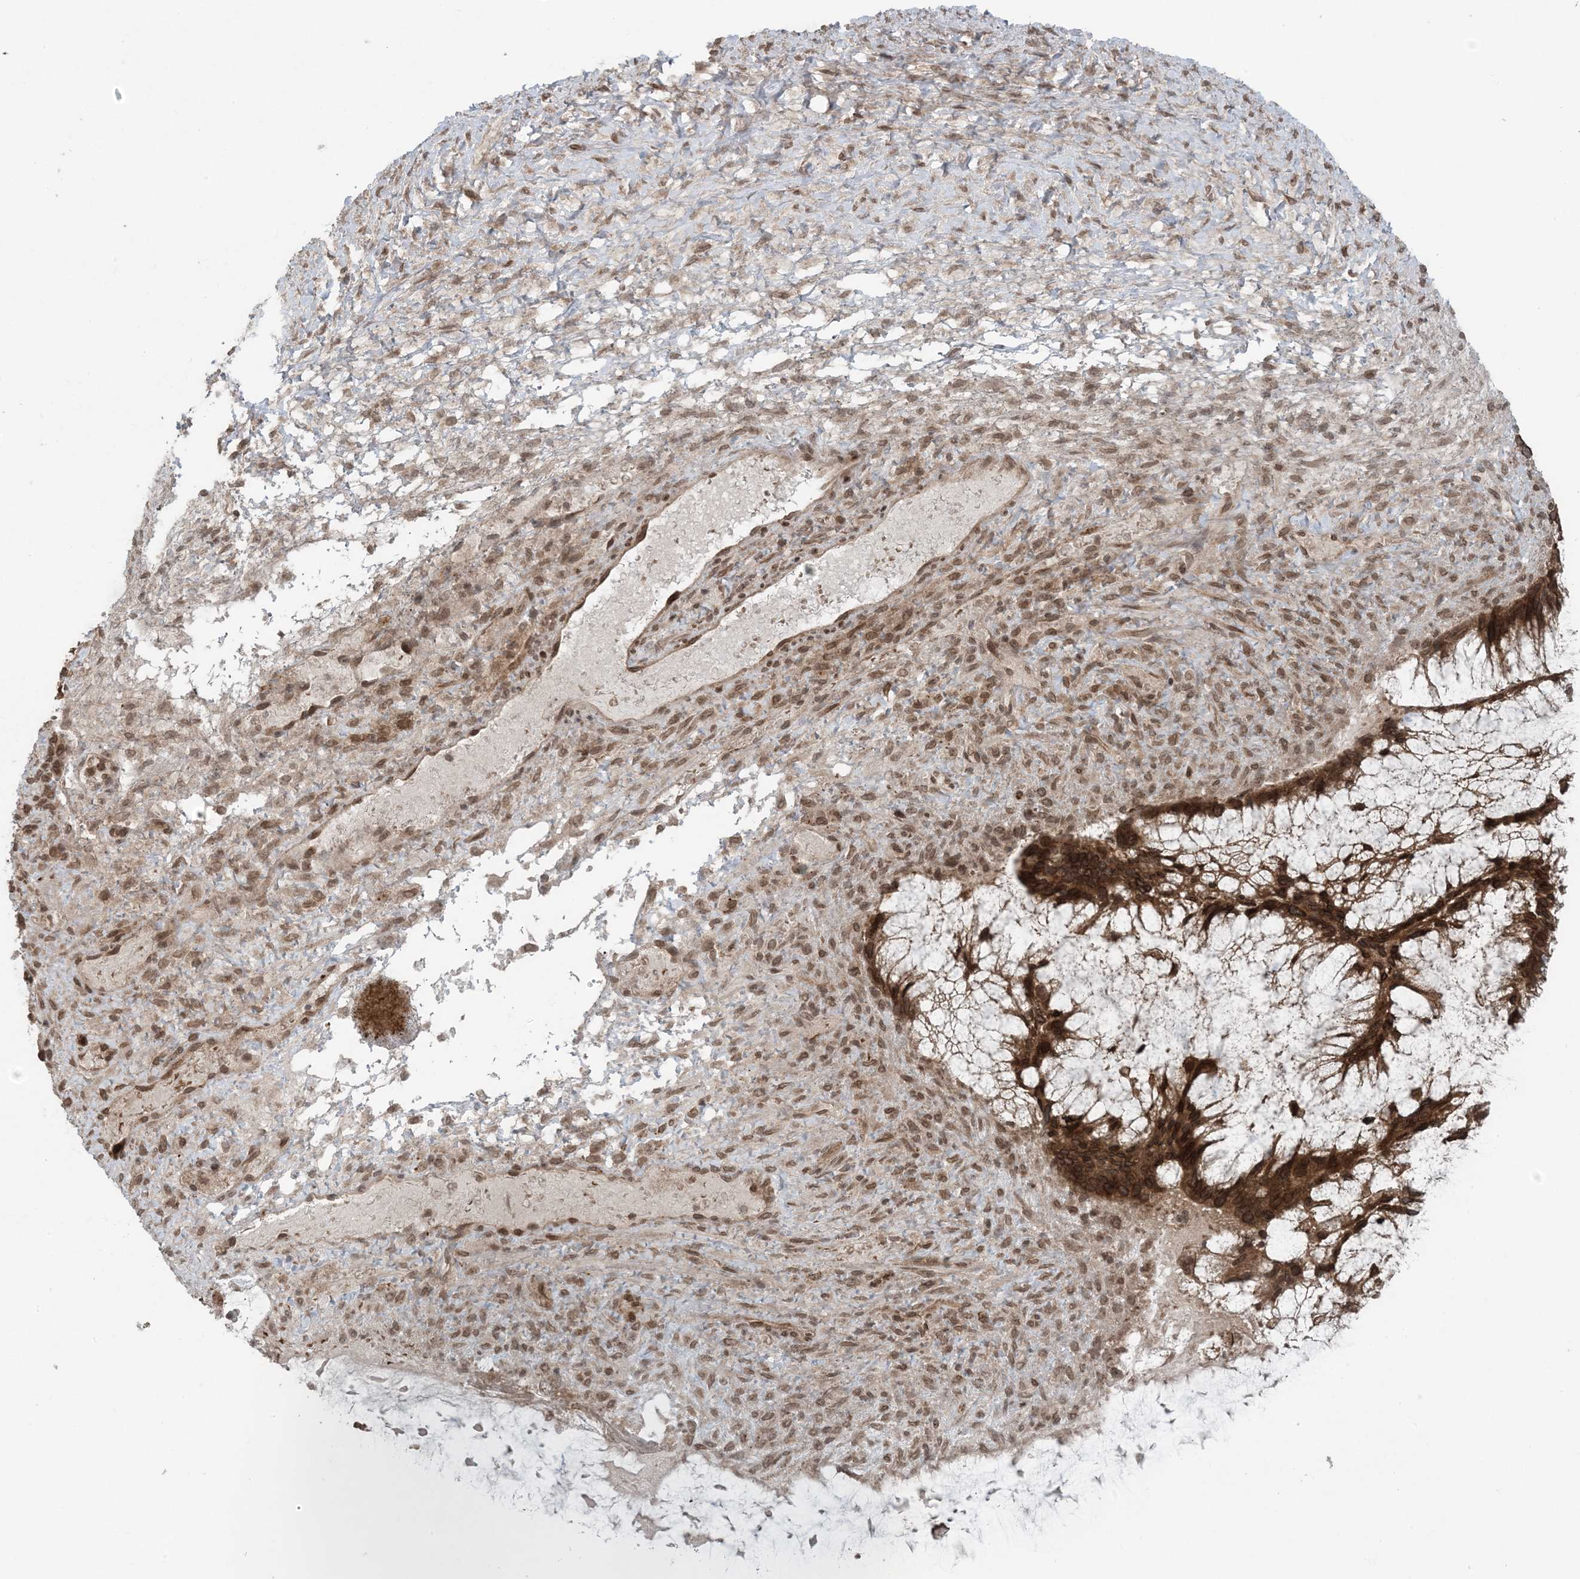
{"staining": {"intensity": "strong", "quantity": ">75%", "location": "cytoplasmic/membranous"}, "tissue": "ovarian cancer", "cell_type": "Tumor cells", "image_type": "cancer", "snomed": [{"axis": "morphology", "description": "Cystadenocarcinoma, mucinous, NOS"}, {"axis": "topography", "description": "Ovary"}], "caption": "Strong cytoplasmic/membranous staining is seen in approximately >75% of tumor cells in ovarian mucinous cystadenocarcinoma. (DAB IHC with brightfield microscopy, high magnification).", "gene": "DDX19B", "patient": {"sex": "female", "age": 37}}